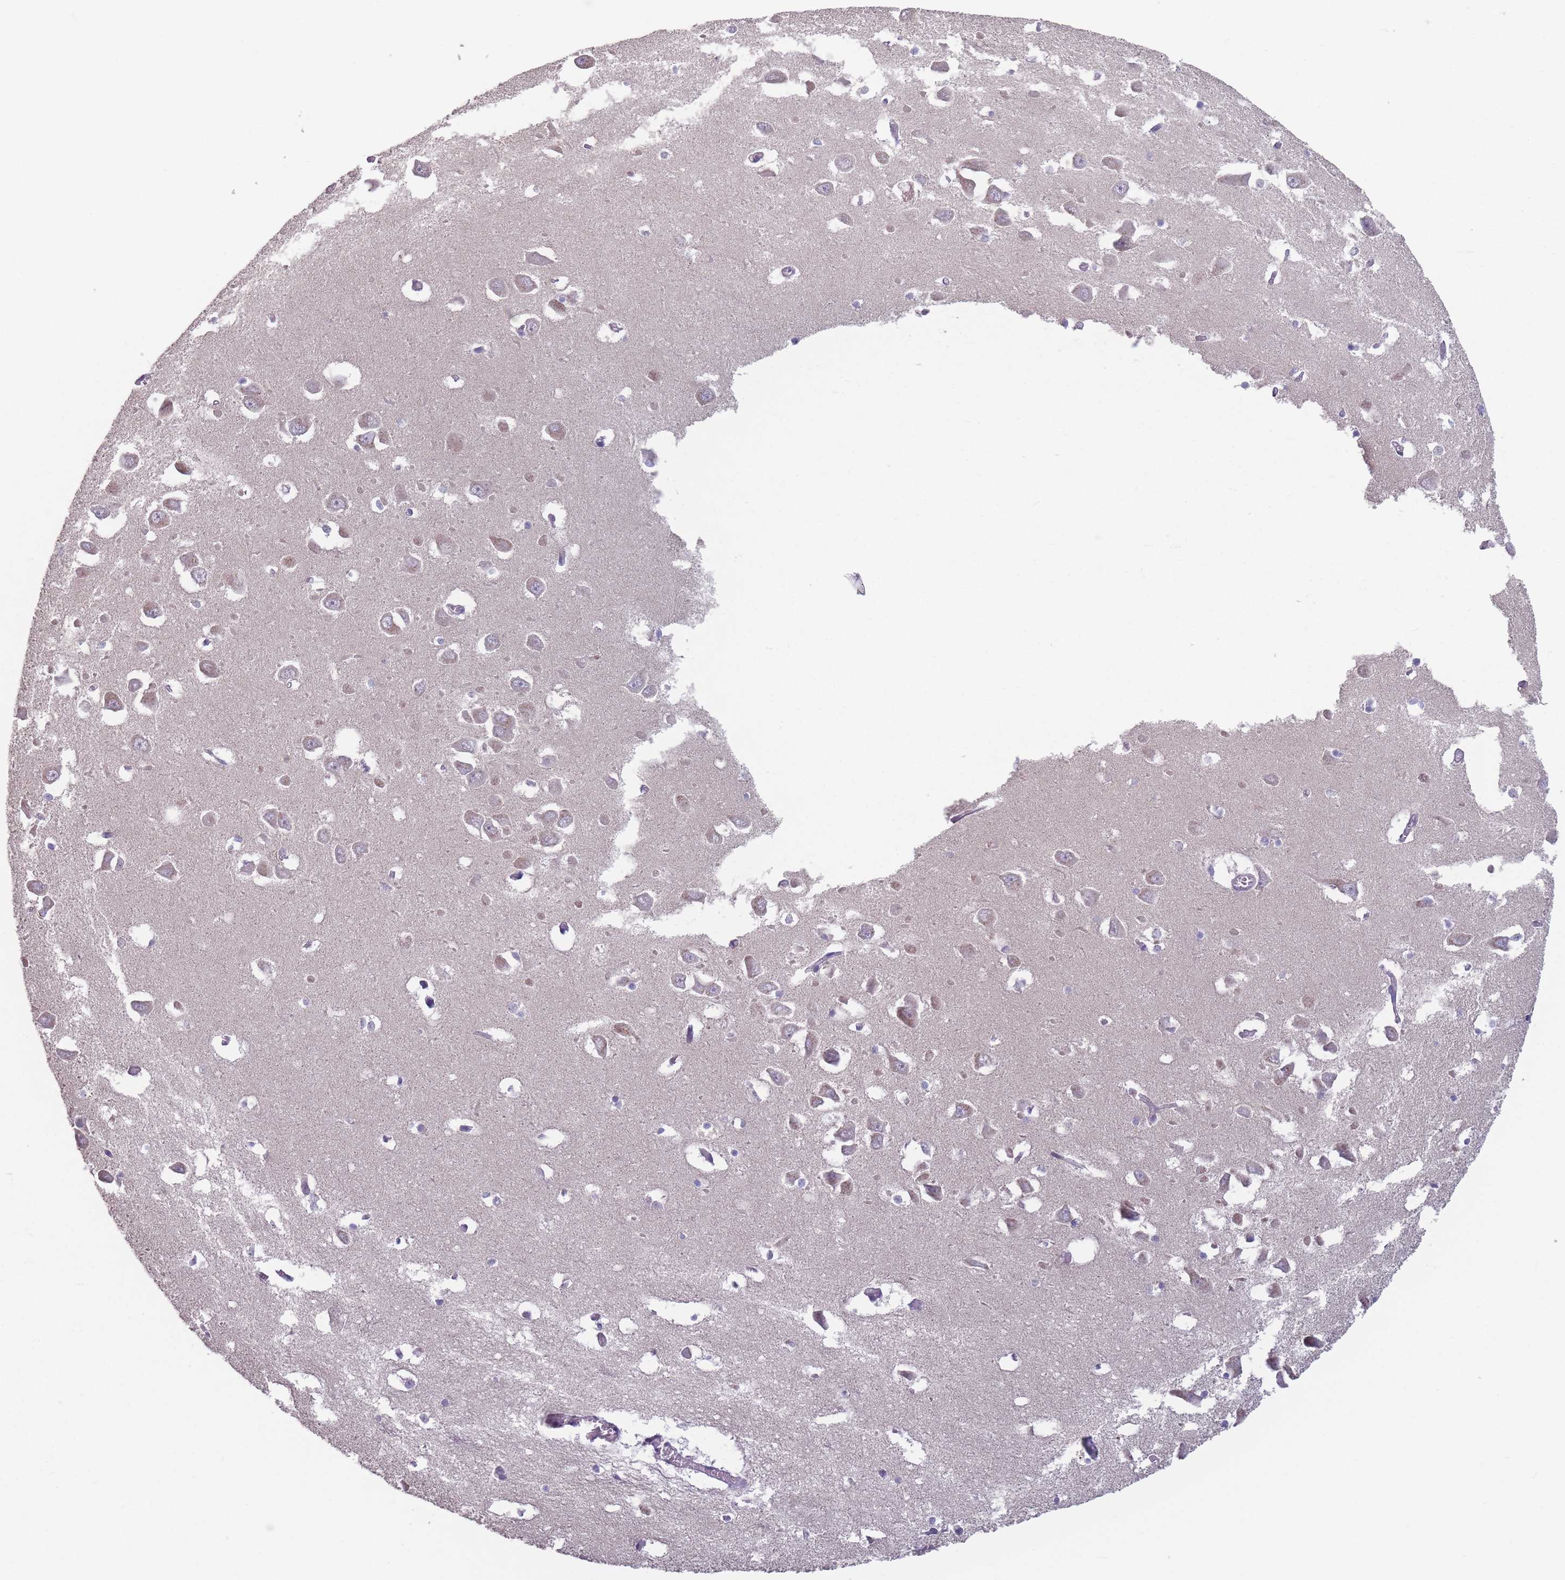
{"staining": {"intensity": "negative", "quantity": "none", "location": "none"}, "tissue": "hippocampus", "cell_type": "Glial cells", "image_type": "normal", "snomed": [{"axis": "morphology", "description": "Normal tissue, NOS"}, {"axis": "topography", "description": "Hippocampus"}], "caption": "This is an immunohistochemistry image of benign human hippocampus. There is no positivity in glial cells.", "gene": "AKAIN1", "patient": {"sex": "male", "age": 70}}